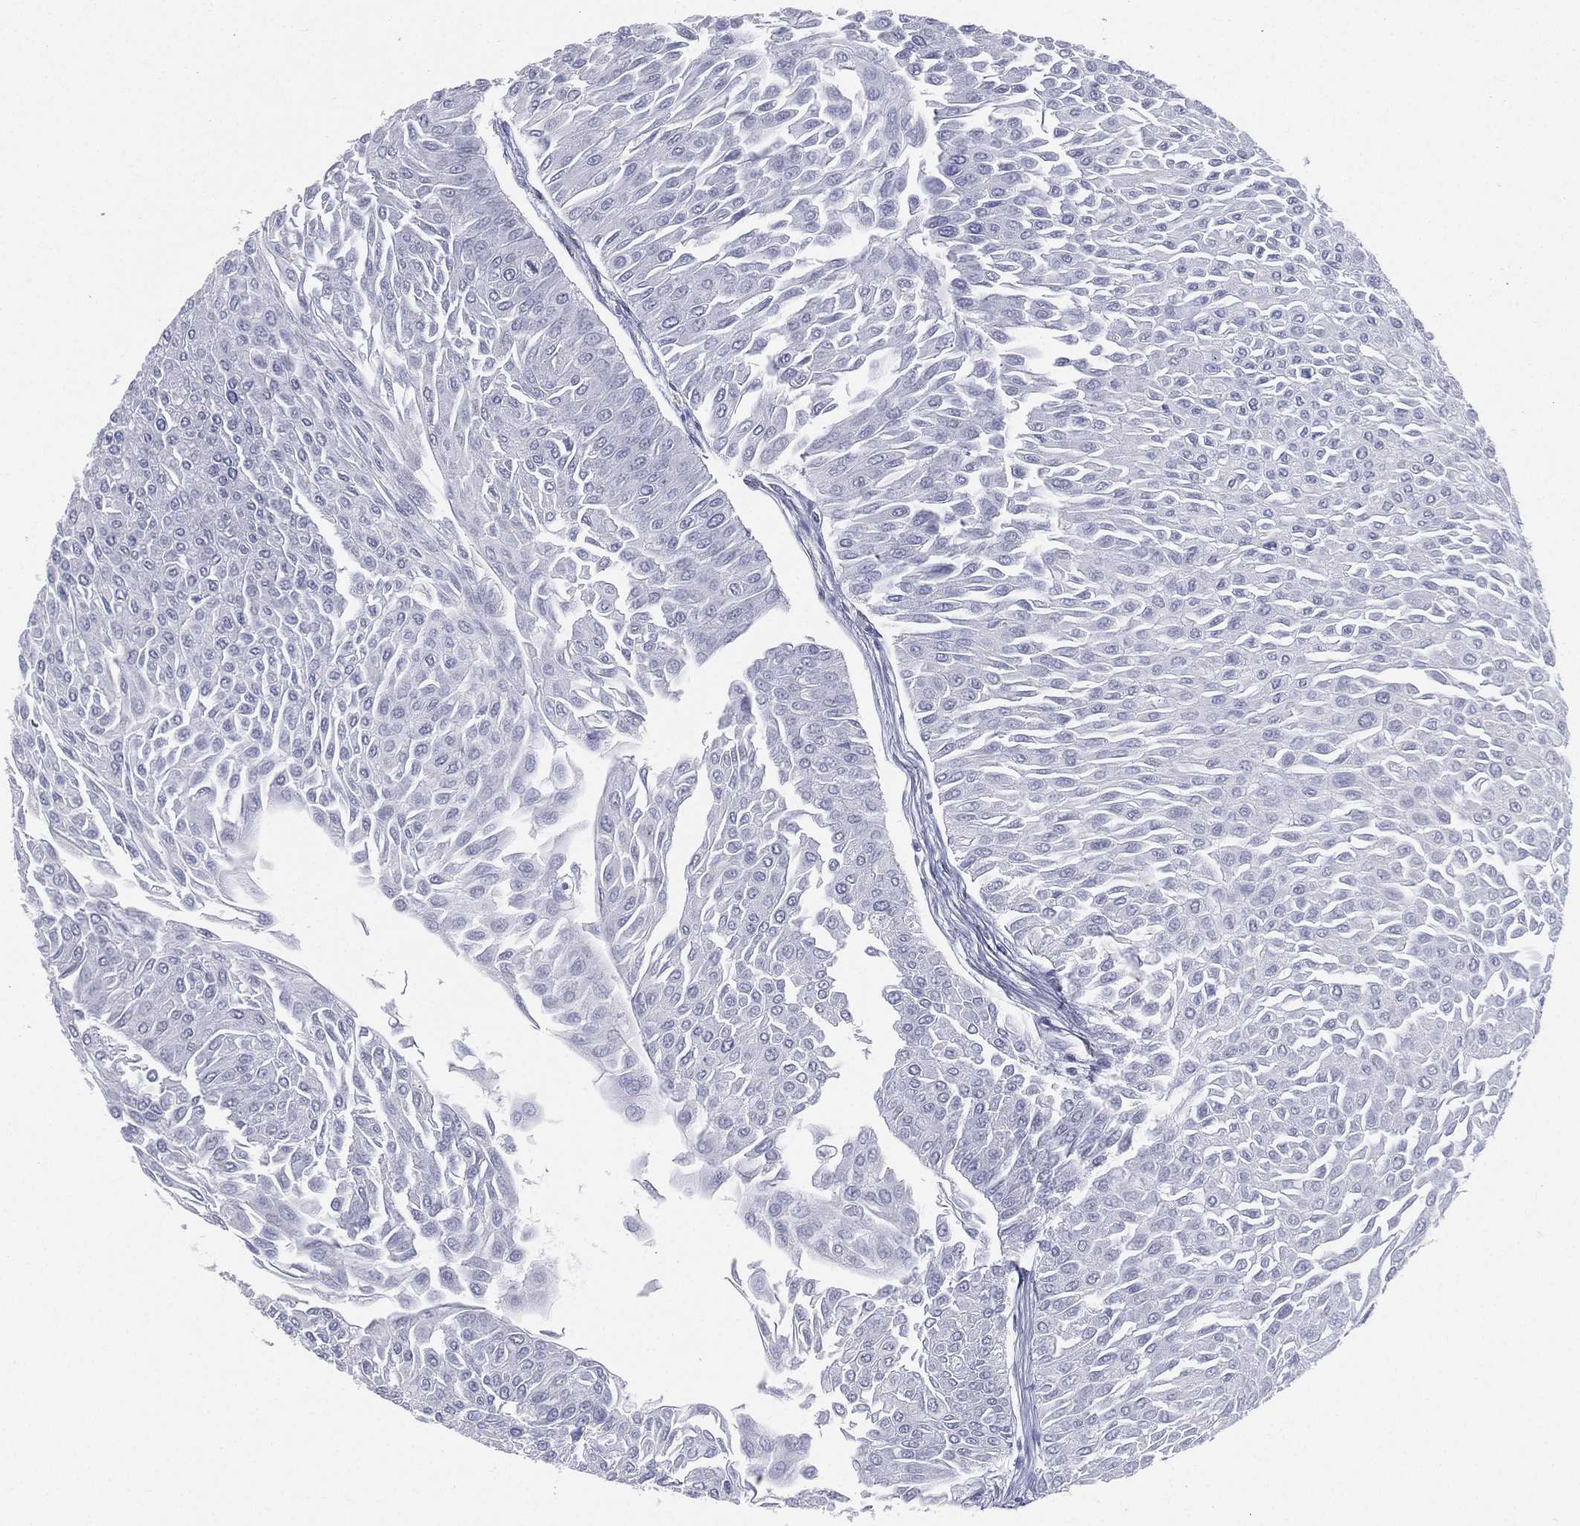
{"staining": {"intensity": "negative", "quantity": "none", "location": "none"}, "tissue": "urothelial cancer", "cell_type": "Tumor cells", "image_type": "cancer", "snomed": [{"axis": "morphology", "description": "Urothelial carcinoma, Low grade"}, {"axis": "topography", "description": "Urinary bladder"}], "caption": "Urothelial cancer was stained to show a protein in brown. There is no significant positivity in tumor cells.", "gene": "FUBP3", "patient": {"sex": "male", "age": 67}}